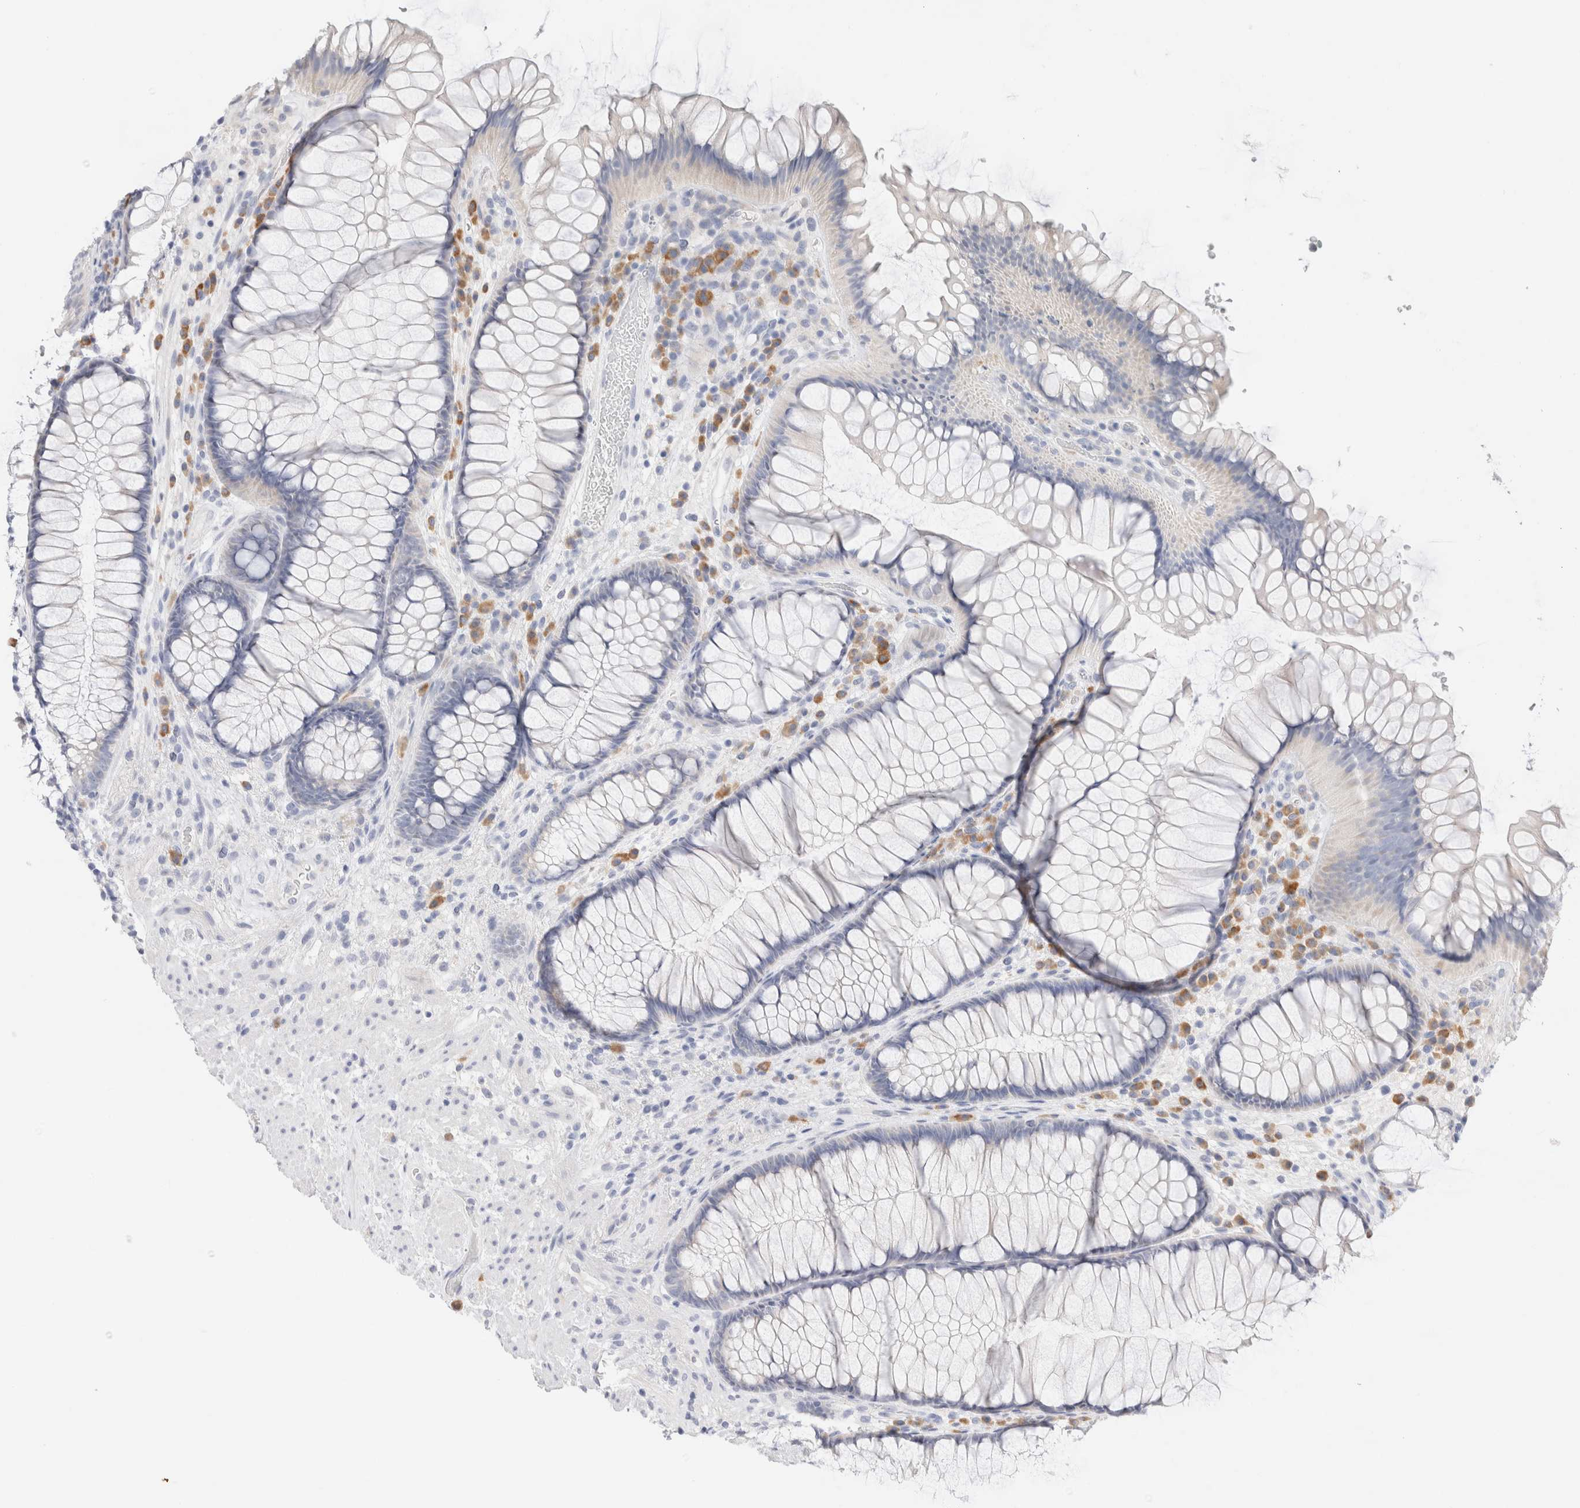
{"staining": {"intensity": "negative", "quantity": "none", "location": "none"}, "tissue": "rectum", "cell_type": "Glandular cells", "image_type": "normal", "snomed": [{"axis": "morphology", "description": "Normal tissue, NOS"}, {"axis": "topography", "description": "Rectum"}], "caption": "High power microscopy image of an immunohistochemistry micrograph of benign rectum, revealing no significant expression in glandular cells.", "gene": "GADD45G", "patient": {"sex": "male", "age": 51}}